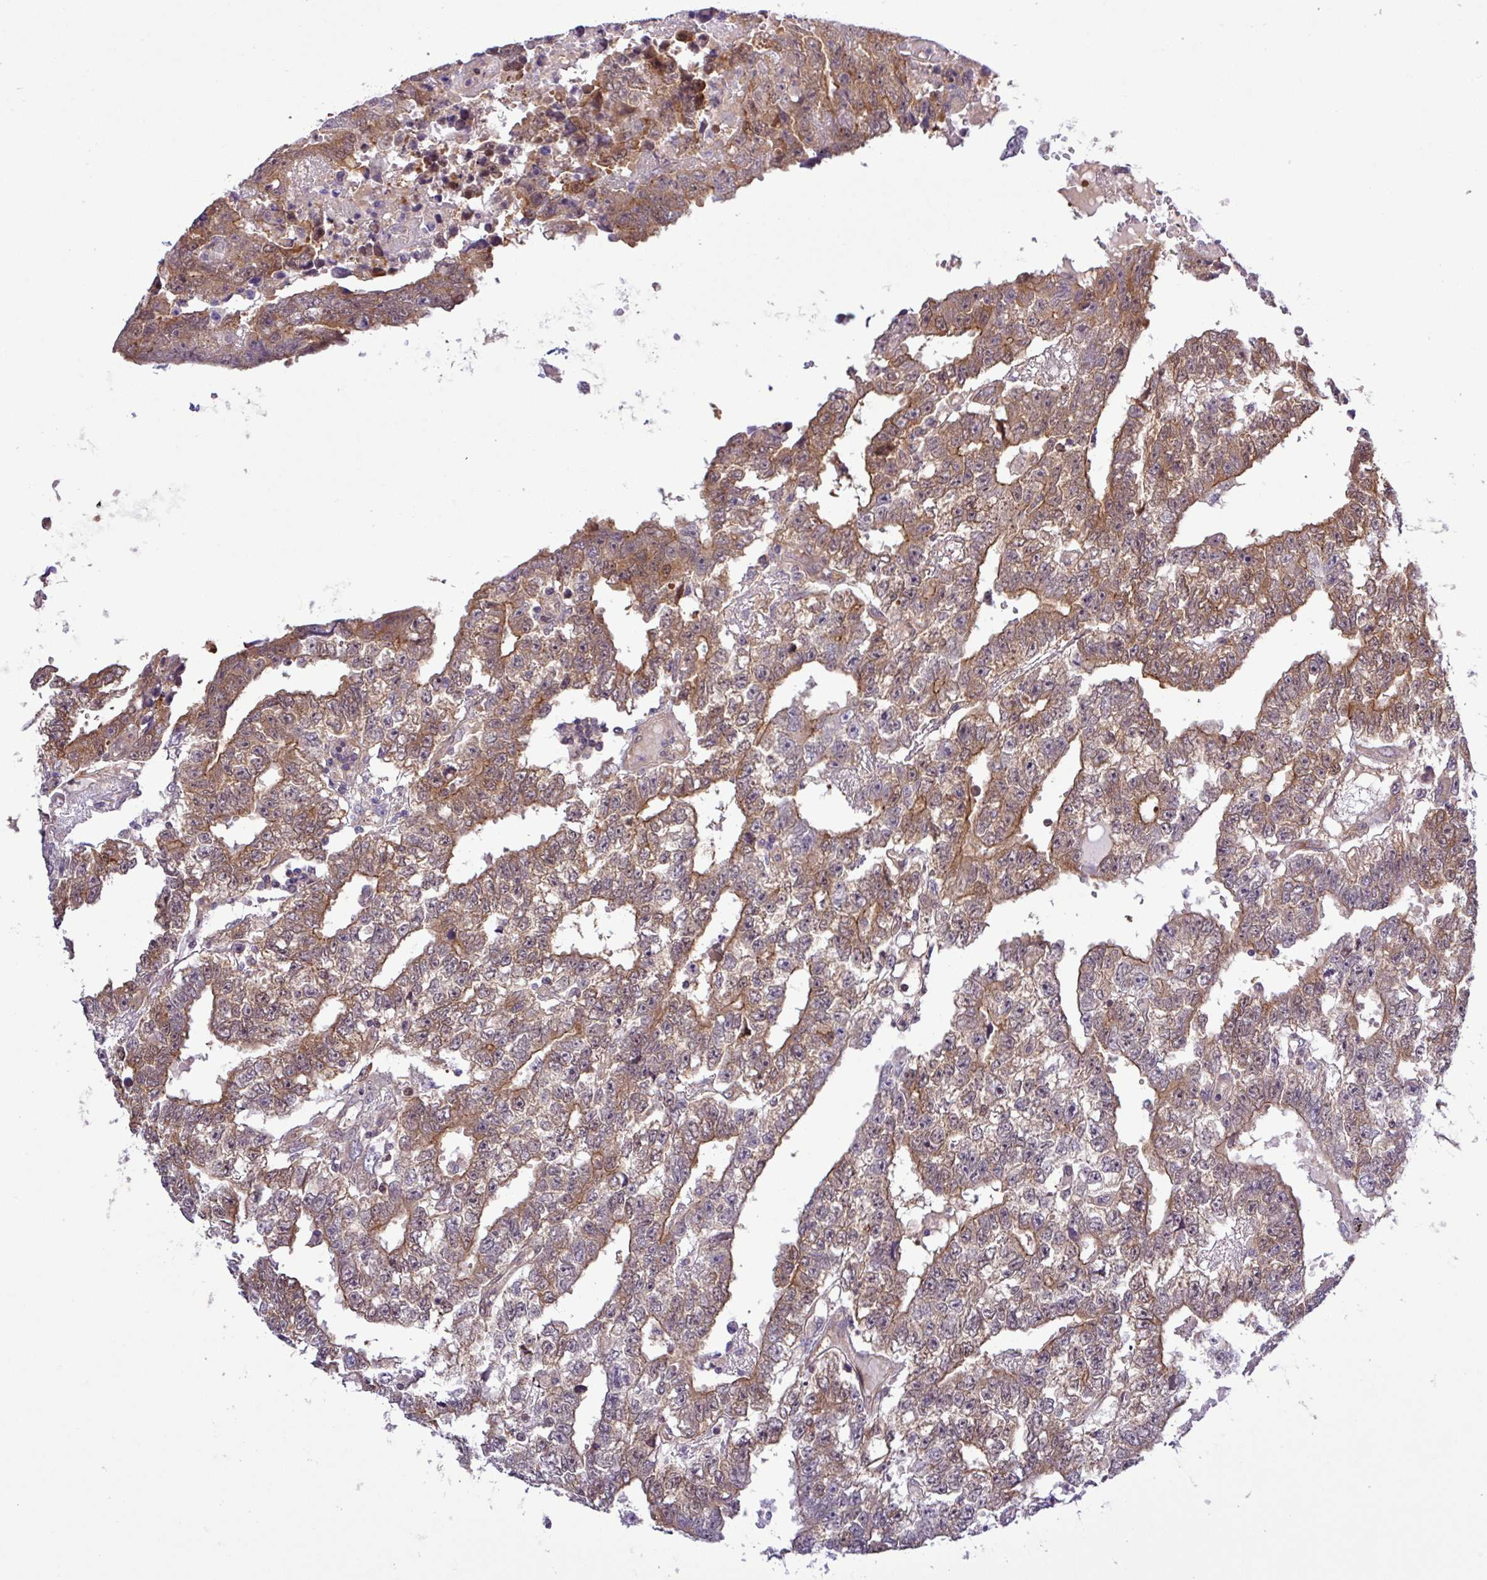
{"staining": {"intensity": "moderate", "quantity": ">75%", "location": "cytoplasmic/membranous"}, "tissue": "testis cancer", "cell_type": "Tumor cells", "image_type": "cancer", "snomed": [{"axis": "morphology", "description": "Carcinoma, Embryonal, NOS"}, {"axis": "topography", "description": "Testis"}], "caption": "This histopathology image reveals IHC staining of human testis cancer (embryonal carcinoma), with medium moderate cytoplasmic/membranous staining in about >75% of tumor cells.", "gene": "CARHSP1", "patient": {"sex": "male", "age": 25}}